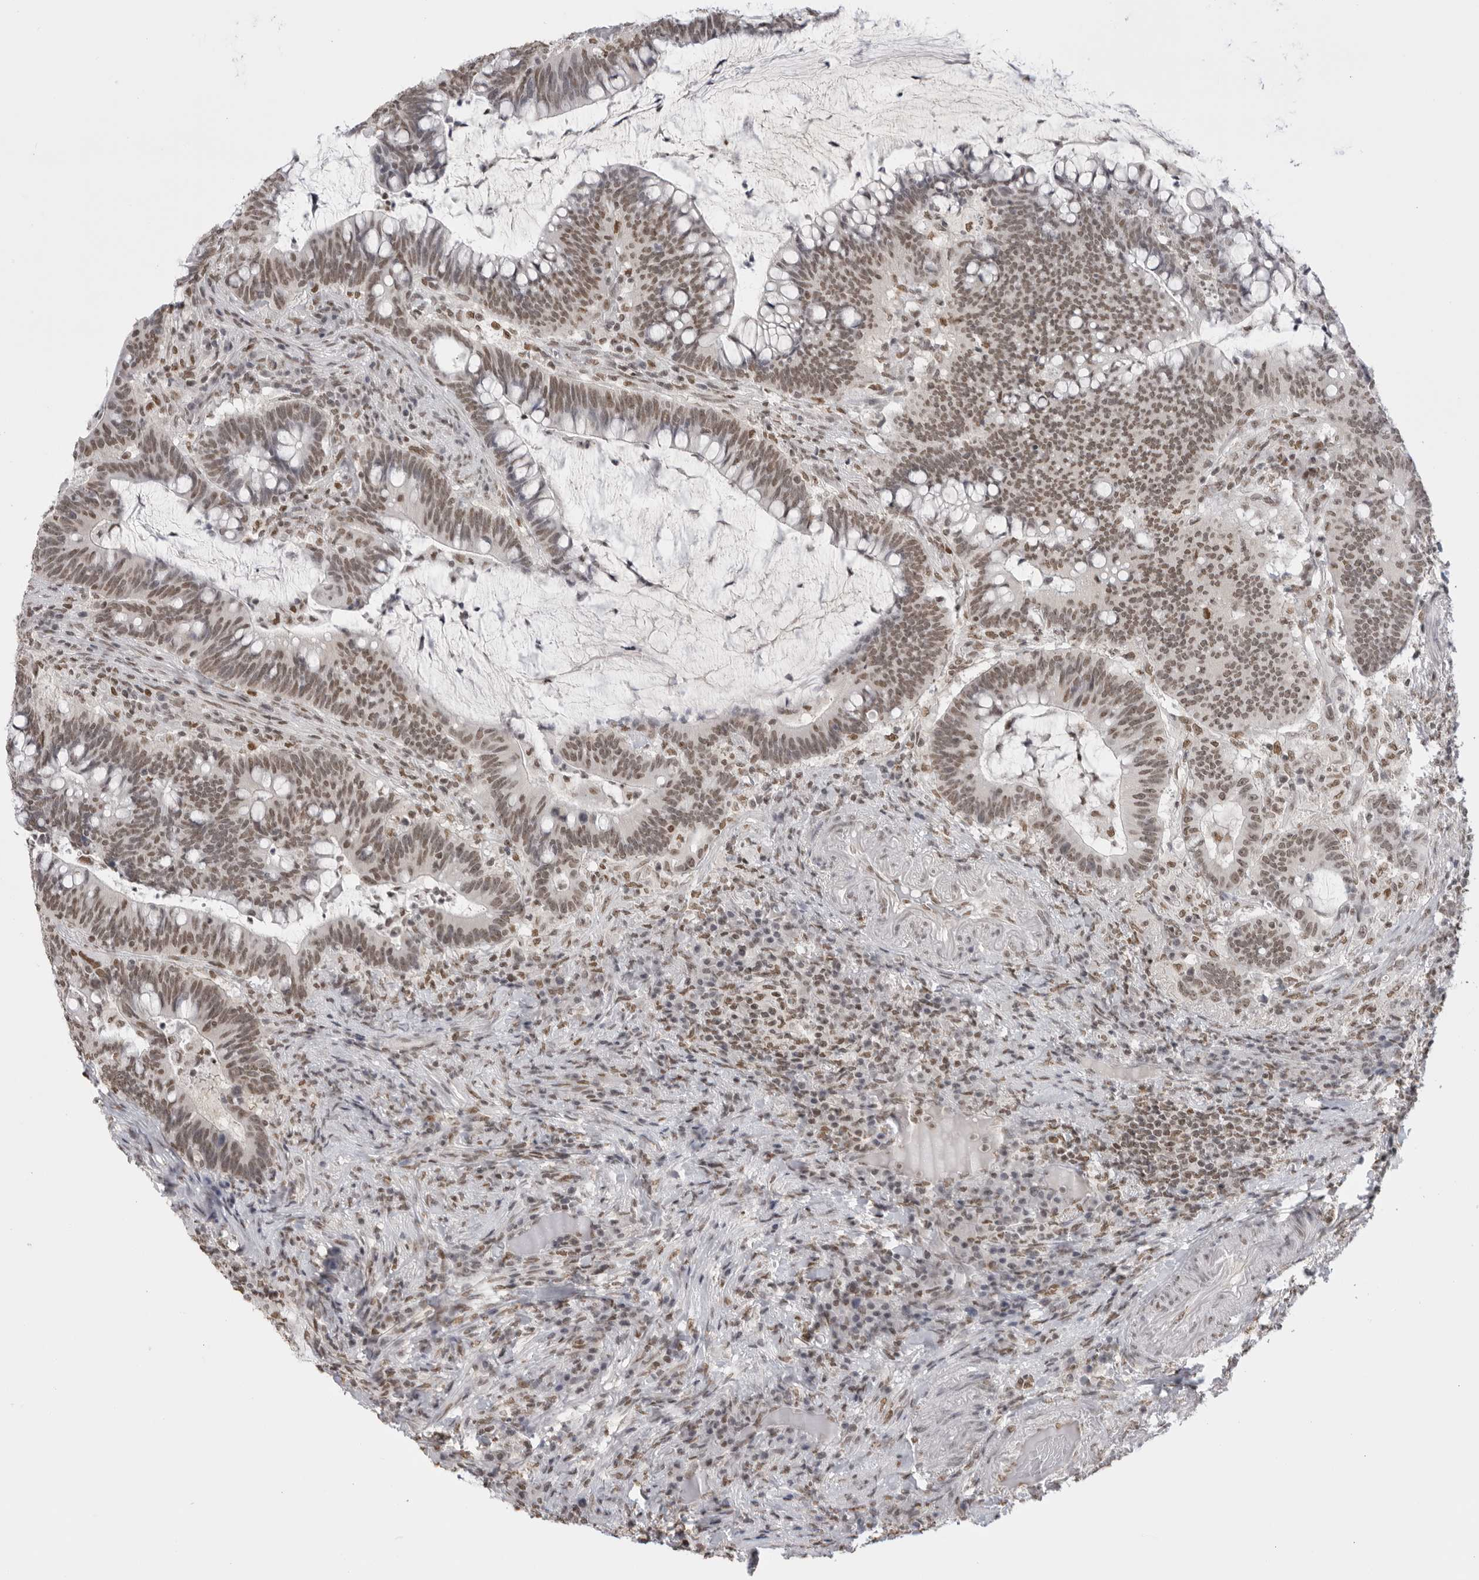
{"staining": {"intensity": "moderate", "quantity": ">75%", "location": "nuclear"}, "tissue": "colorectal cancer", "cell_type": "Tumor cells", "image_type": "cancer", "snomed": [{"axis": "morphology", "description": "Adenocarcinoma, NOS"}, {"axis": "topography", "description": "Colon"}], "caption": "A histopathology image of human colorectal adenocarcinoma stained for a protein demonstrates moderate nuclear brown staining in tumor cells.", "gene": "RPA2", "patient": {"sex": "female", "age": 66}}